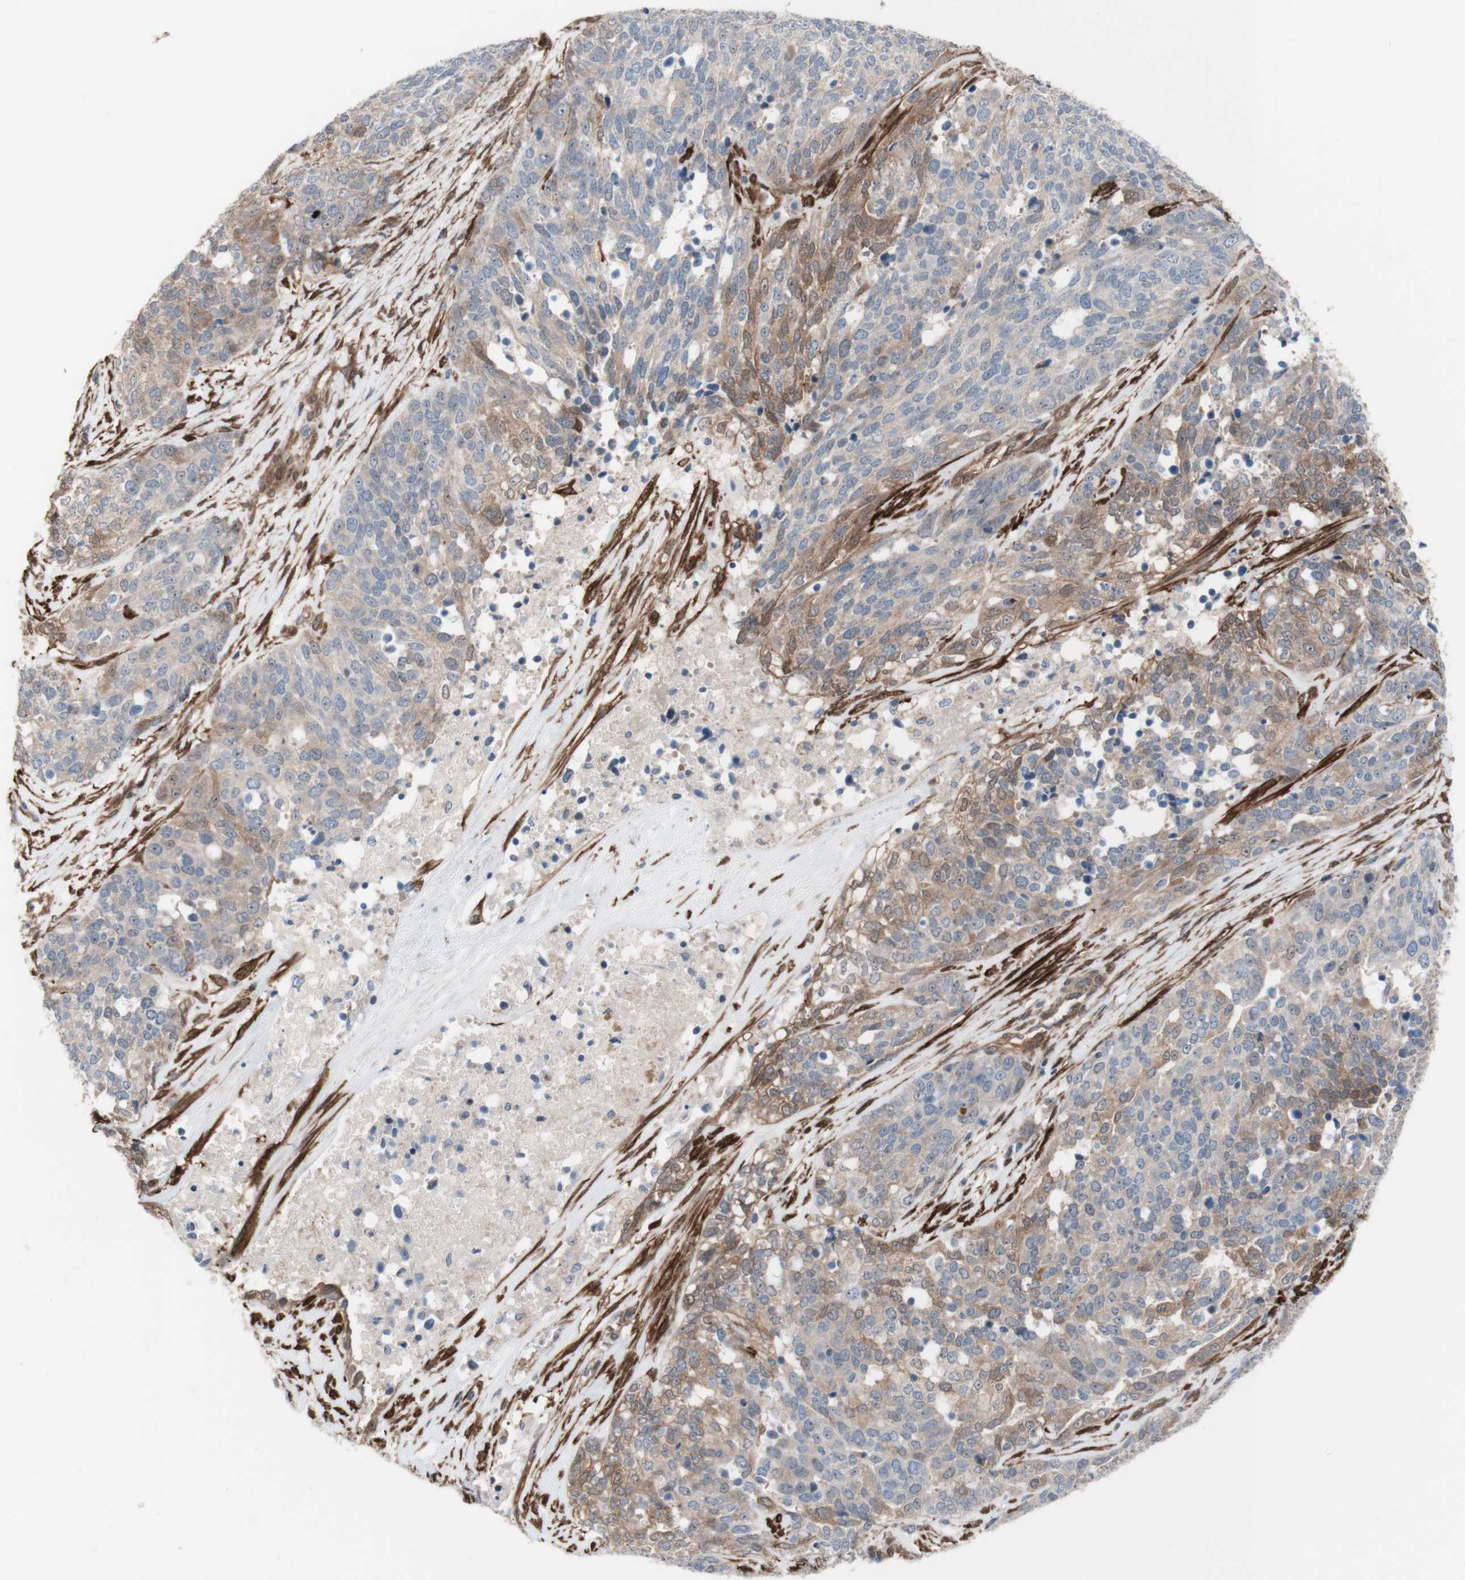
{"staining": {"intensity": "weak", "quantity": ">75%", "location": "cytoplasmic/membranous"}, "tissue": "ovarian cancer", "cell_type": "Tumor cells", "image_type": "cancer", "snomed": [{"axis": "morphology", "description": "Cystadenocarcinoma, serous, NOS"}, {"axis": "topography", "description": "Ovary"}], "caption": "Ovarian cancer (serous cystadenocarcinoma) tissue displays weak cytoplasmic/membranous positivity in approximately >75% of tumor cells (Stains: DAB (3,3'-diaminobenzidine) in brown, nuclei in blue, Microscopy: brightfield microscopy at high magnification).", "gene": "CNN3", "patient": {"sex": "female", "age": 44}}